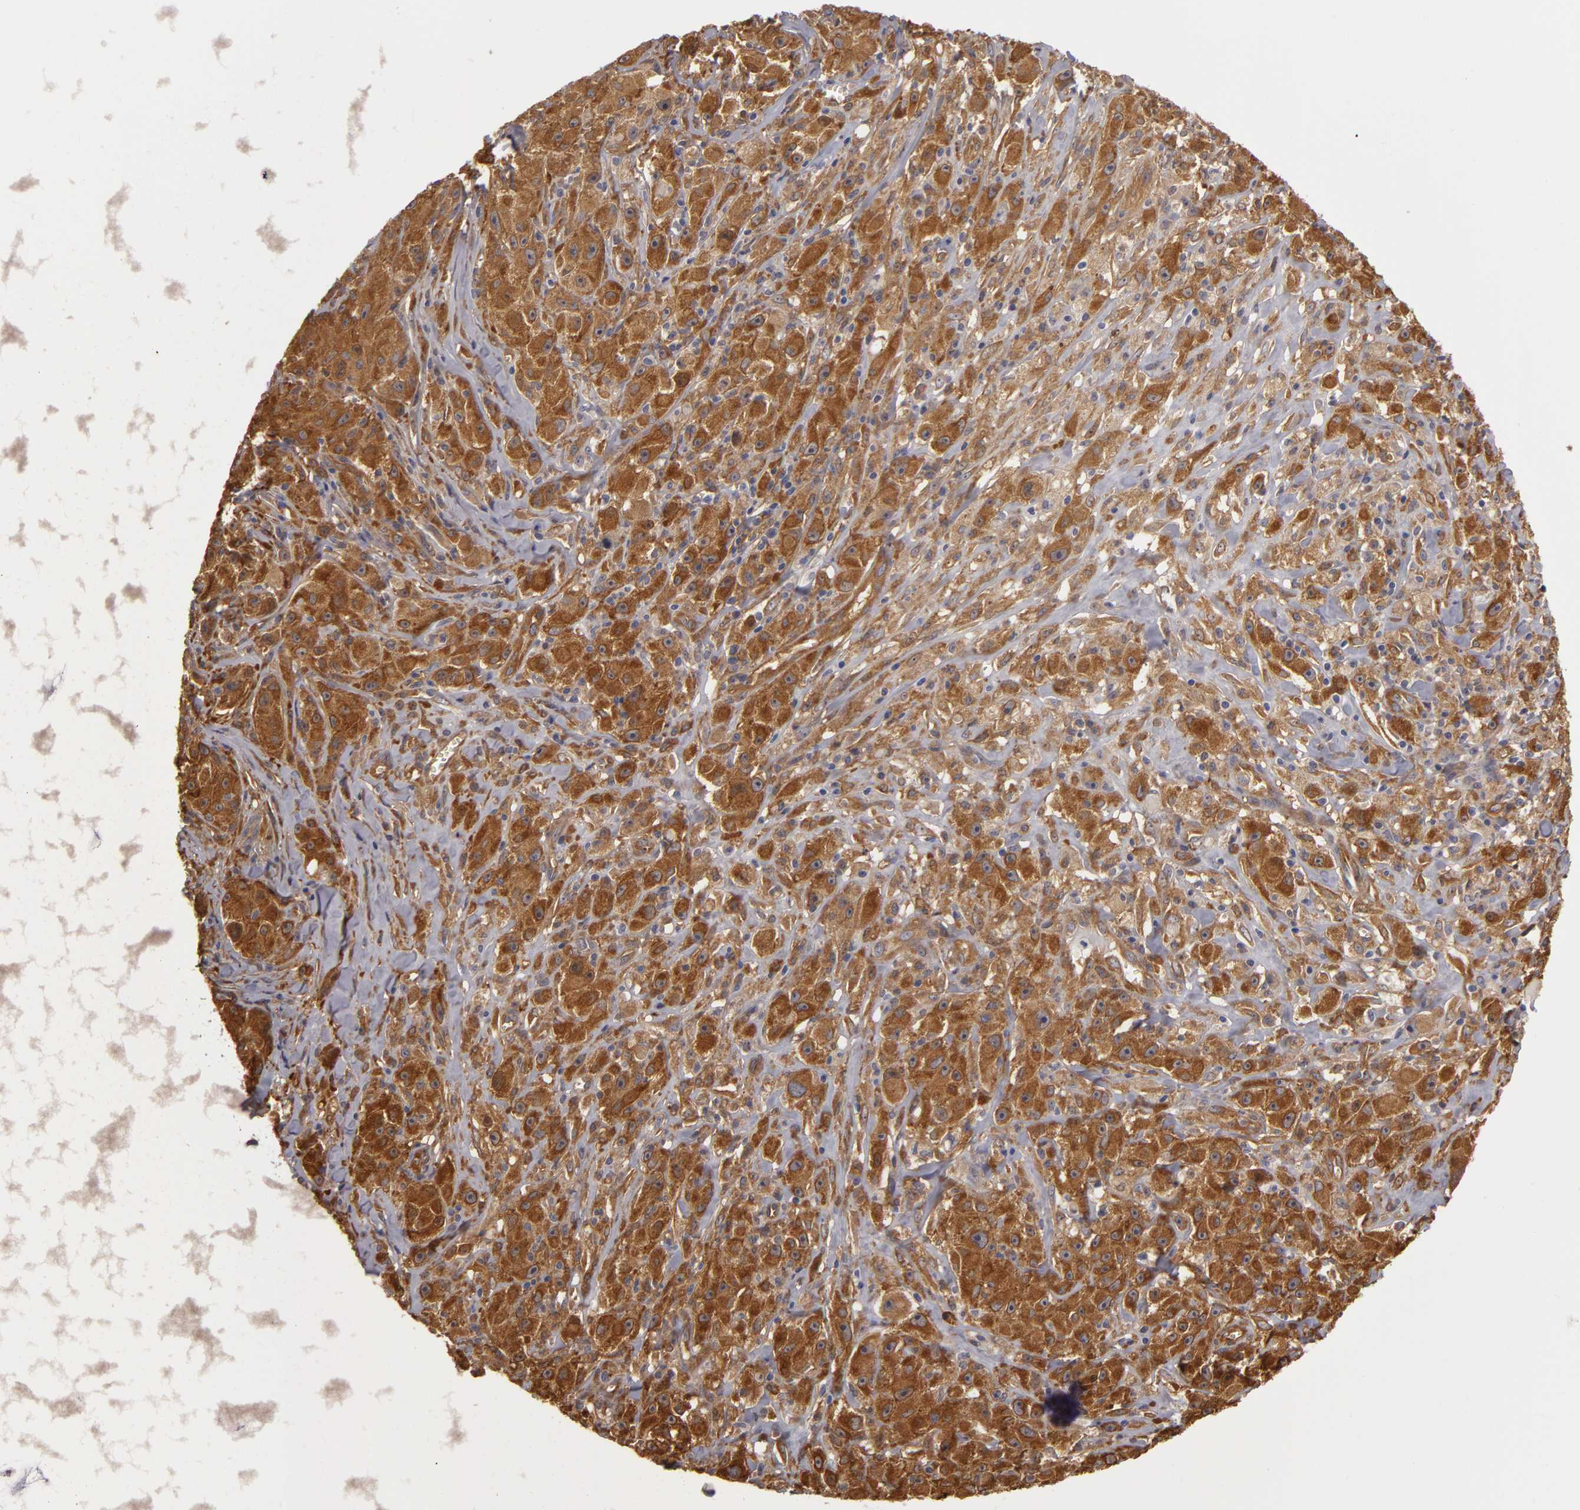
{"staining": {"intensity": "moderate", "quantity": ">75%", "location": "cytoplasmic/membranous"}, "tissue": "melanoma", "cell_type": "Tumor cells", "image_type": "cancer", "snomed": [{"axis": "morphology", "description": "Malignant melanoma, NOS"}, {"axis": "topography", "description": "Skin"}], "caption": "The photomicrograph exhibits a brown stain indicating the presence of a protein in the cytoplasmic/membranous of tumor cells in malignant melanoma. (DAB (3,3'-diaminobenzidine) = brown stain, brightfield microscopy at high magnification).", "gene": "ZNF229", "patient": {"sex": "male", "age": 56}}